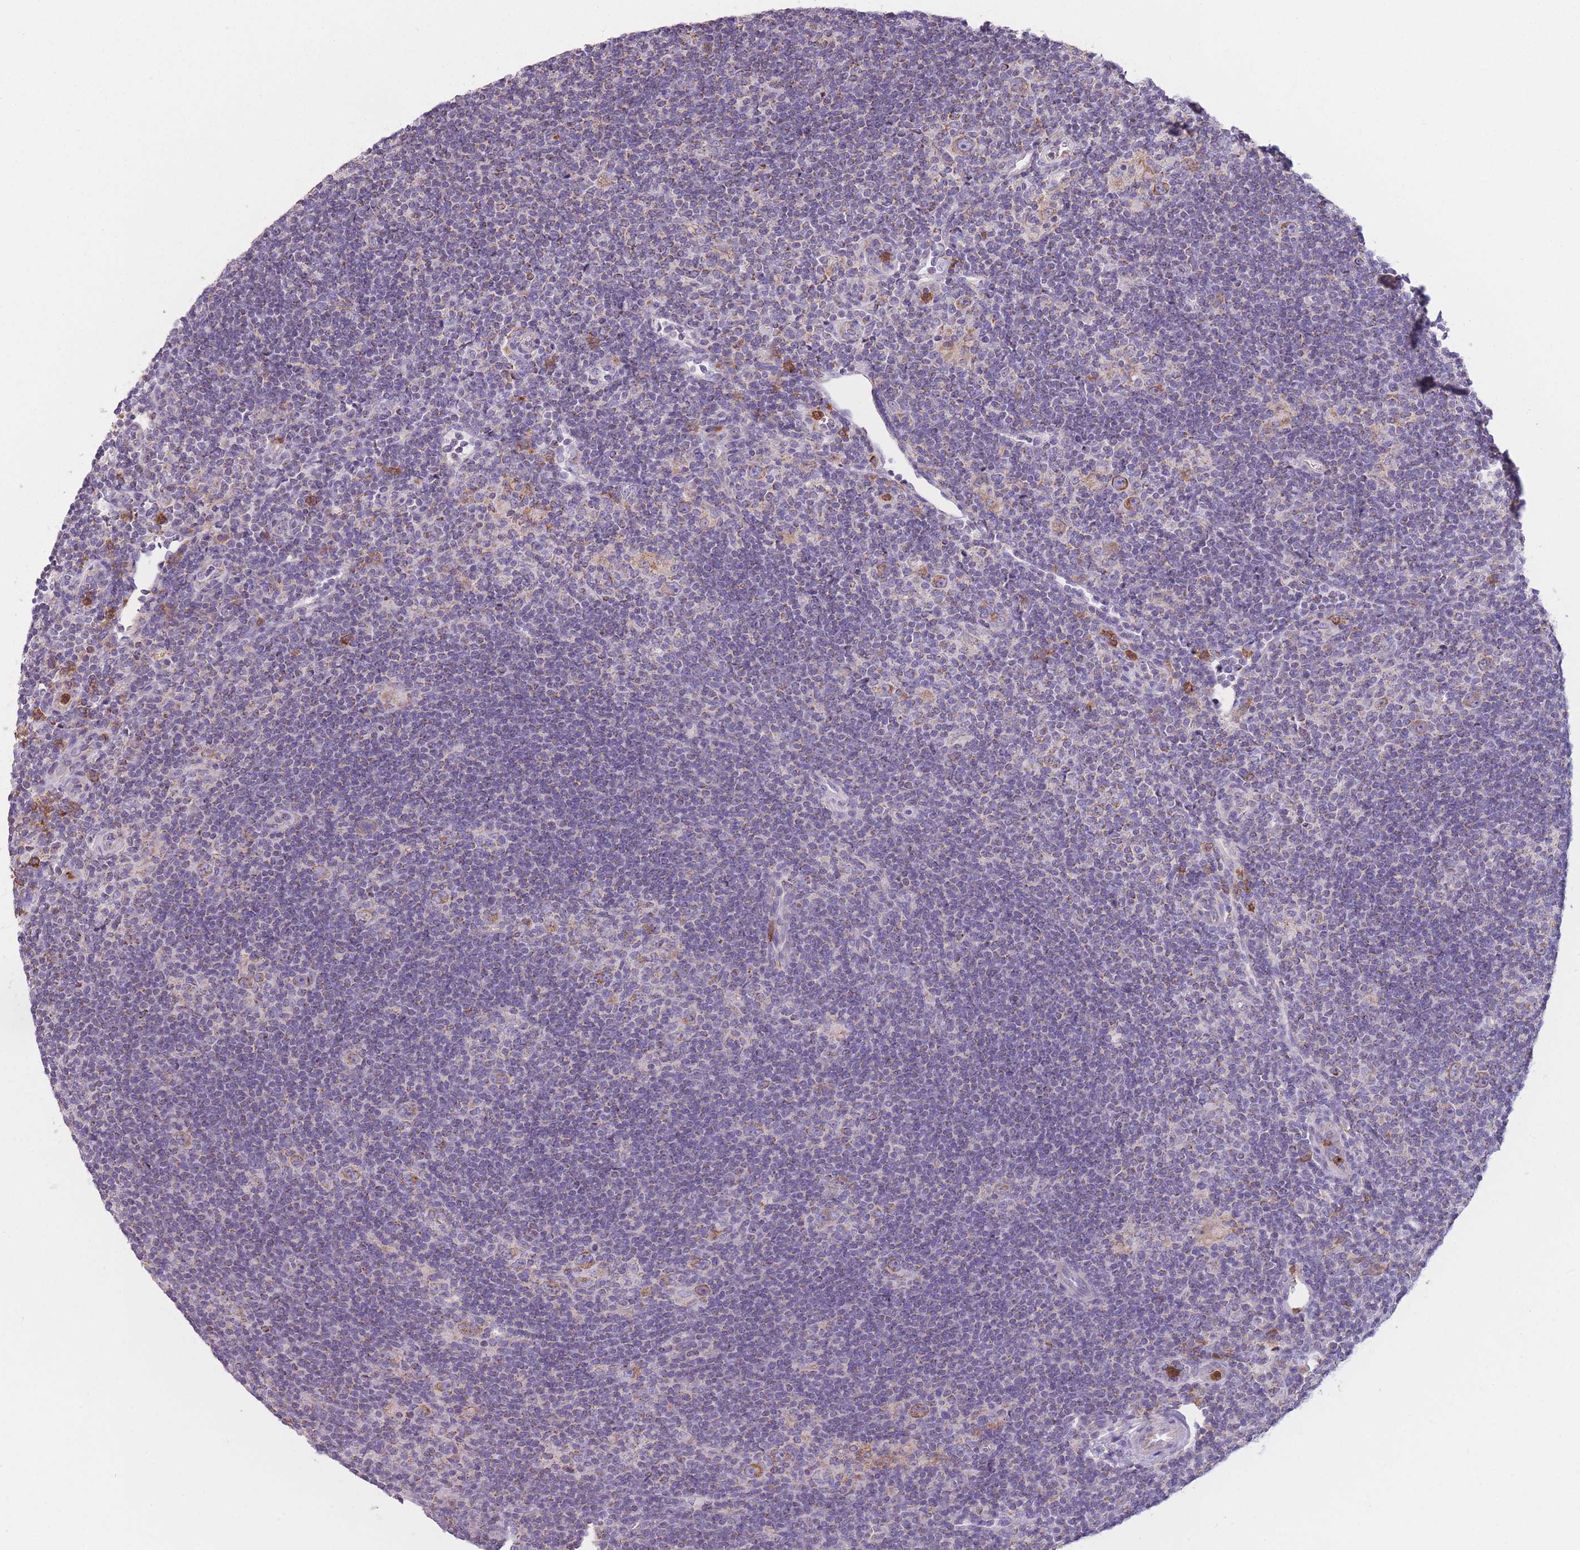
{"staining": {"intensity": "moderate", "quantity": ">75%", "location": "cytoplasmic/membranous"}, "tissue": "lymphoma", "cell_type": "Tumor cells", "image_type": "cancer", "snomed": [{"axis": "morphology", "description": "Hodgkin's disease, NOS"}, {"axis": "topography", "description": "Lymph node"}], "caption": "Hodgkin's disease stained with DAB immunohistochemistry displays medium levels of moderate cytoplasmic/membranous staining in approximately >75% of tumor cells.", "gene": "PRAM1", "patient": {"sex": "female", "age": 57}}